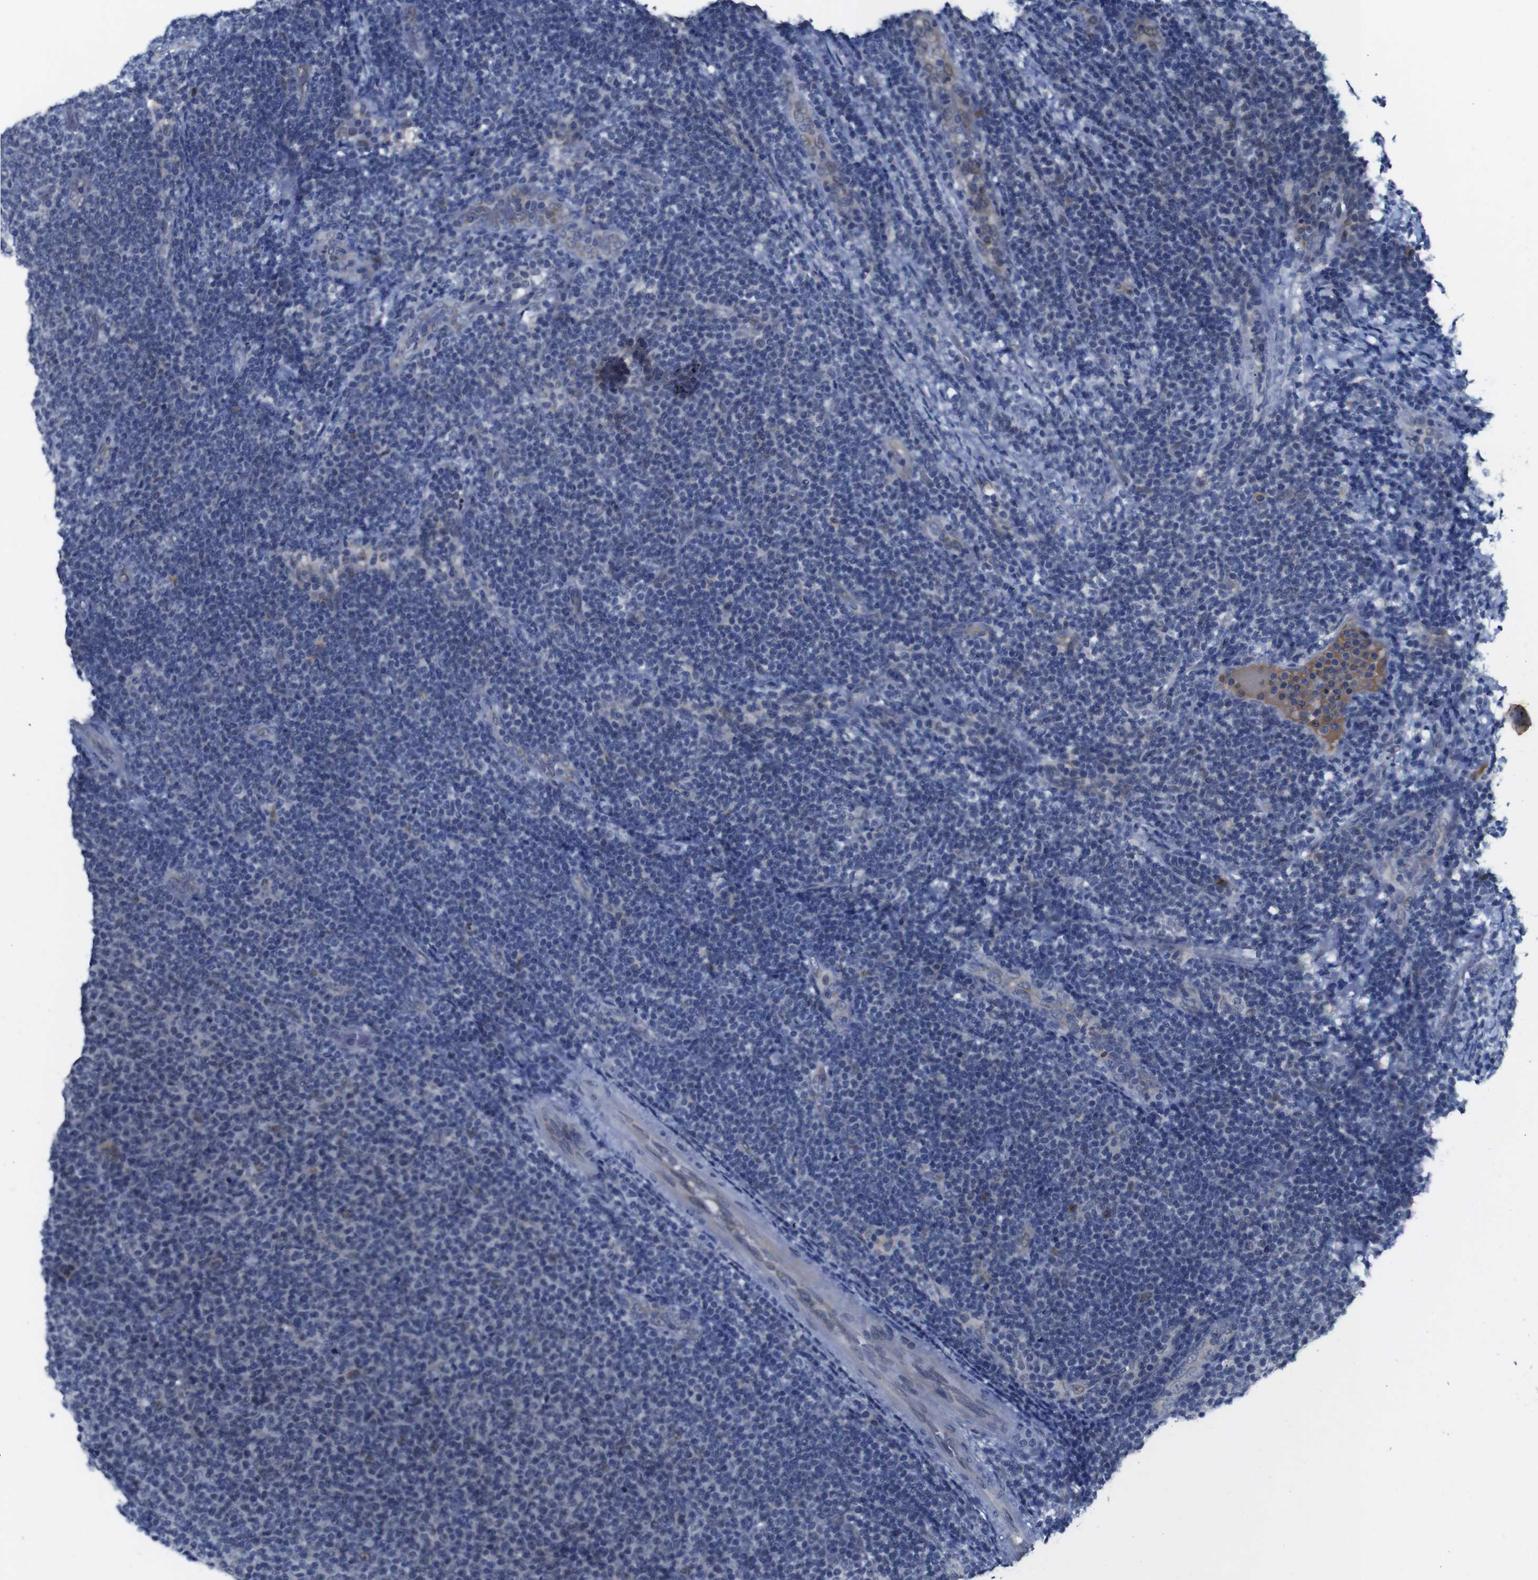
{"staining": {"intensity": "negative", "quantity": "none", "location": "none"}, "tissue": "lymphoma", "cell_type": "Tumor cells", "image_type": "cancer", "snomed": [{"axis": "morphology", "description": "Malignant lymphoma, non-Hodgkin's type, Low grade"}, {"axis": "topography", "description": "Lymph node"}], "caption": "A high-resolution histopathology image shows immunohistochemistry (IHC) staining of low-grade malignant lymphoma, non-Hodgkin's type, which displays no significant positivity in tumor cells. (Brightfield microscopy of DAB immunohistochemistry at high magnification).", "gene": "FURIN", "patient": {"sex": "male", "age": 66}}